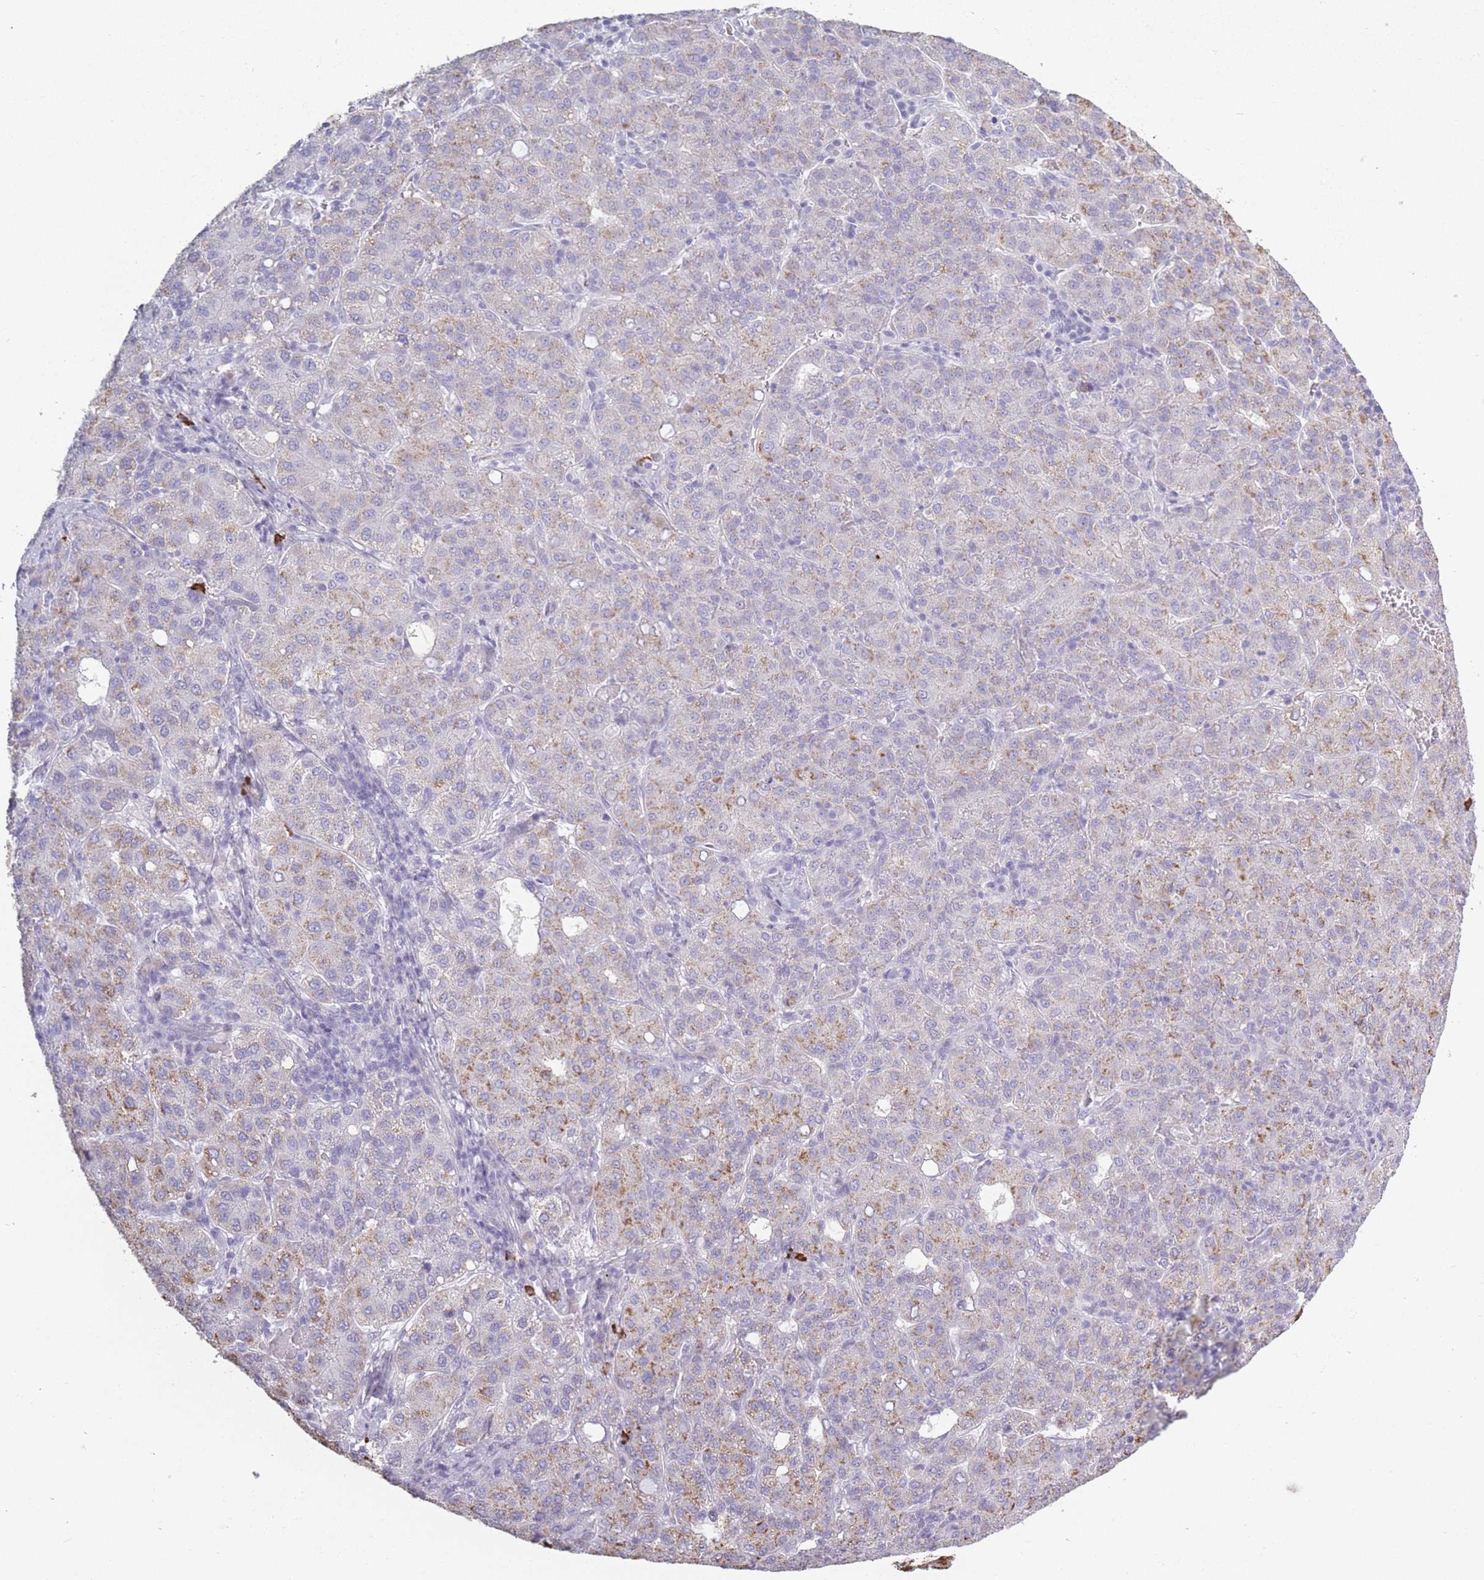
{"staining": {"intensity": "moderate", "quantity": "25%-75%", "location": "cytoplasmic/membranous"}, "tissue": "liver cancer", "cell_type": "Tumor cells", "image_type": "cancer", "snomed": [{"axis": "morphology", "description": "Carcinoma, Hepatocellular, NOS"}, {"axis": "topography", "description": "Liver"}], "caption": "This histopathology image demonstrates immunohistochemistry staining of human liver hepatocellular carcinoma, with medium moderate cytoplasmic/membranous staining in about 25%-75% of tumor cells.", "gene": "PLEKHG2", "patient": {"sex": "male", "age": 65}}